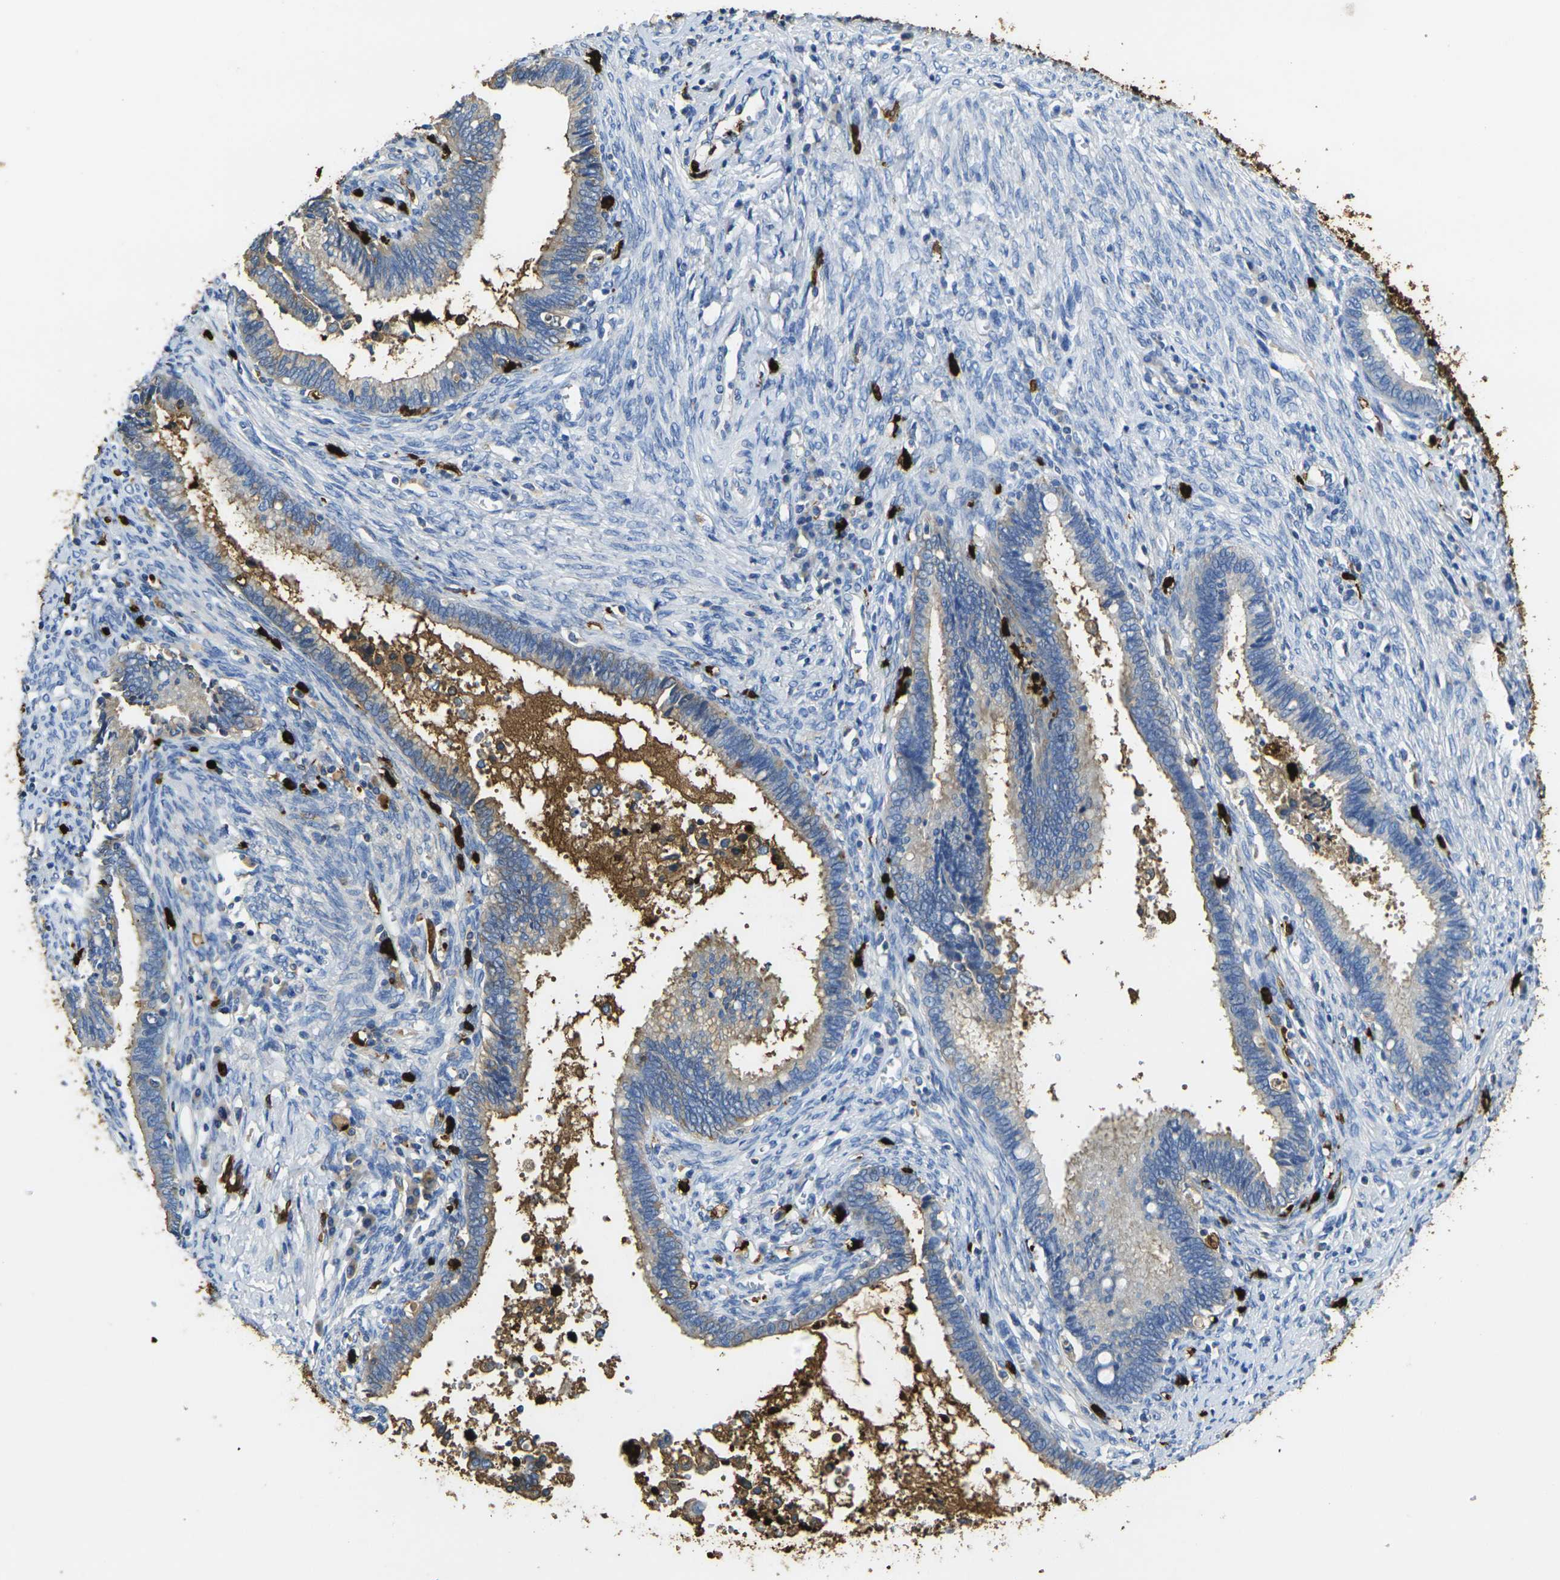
{"staining": {"intensity": "moderate", "quantity": "25%-75%", "location": "cytoplasmic/membranous"}, "tissue": "cervical cancer", "cell_type": "Tumor cells", "image_type": "cancer", "snomed": [{"axis": "morphology", "description": "Adenocarcinoma, NOS"}, {"axis": "topography", "description": "Cervix"}], "caption": "IHC micrograph of neoplastic tissue: cervical cancer (adenocarcinoma) stained using immunohistochemistry displays medium levels of moderate protein expression localized specifically in the cytoplasmic/membranous of tumor cells, appearing as a cytoplasmic/membranous brown color.", "gene": "S100A9", "patient": {"sex": "female", "age": 44}}